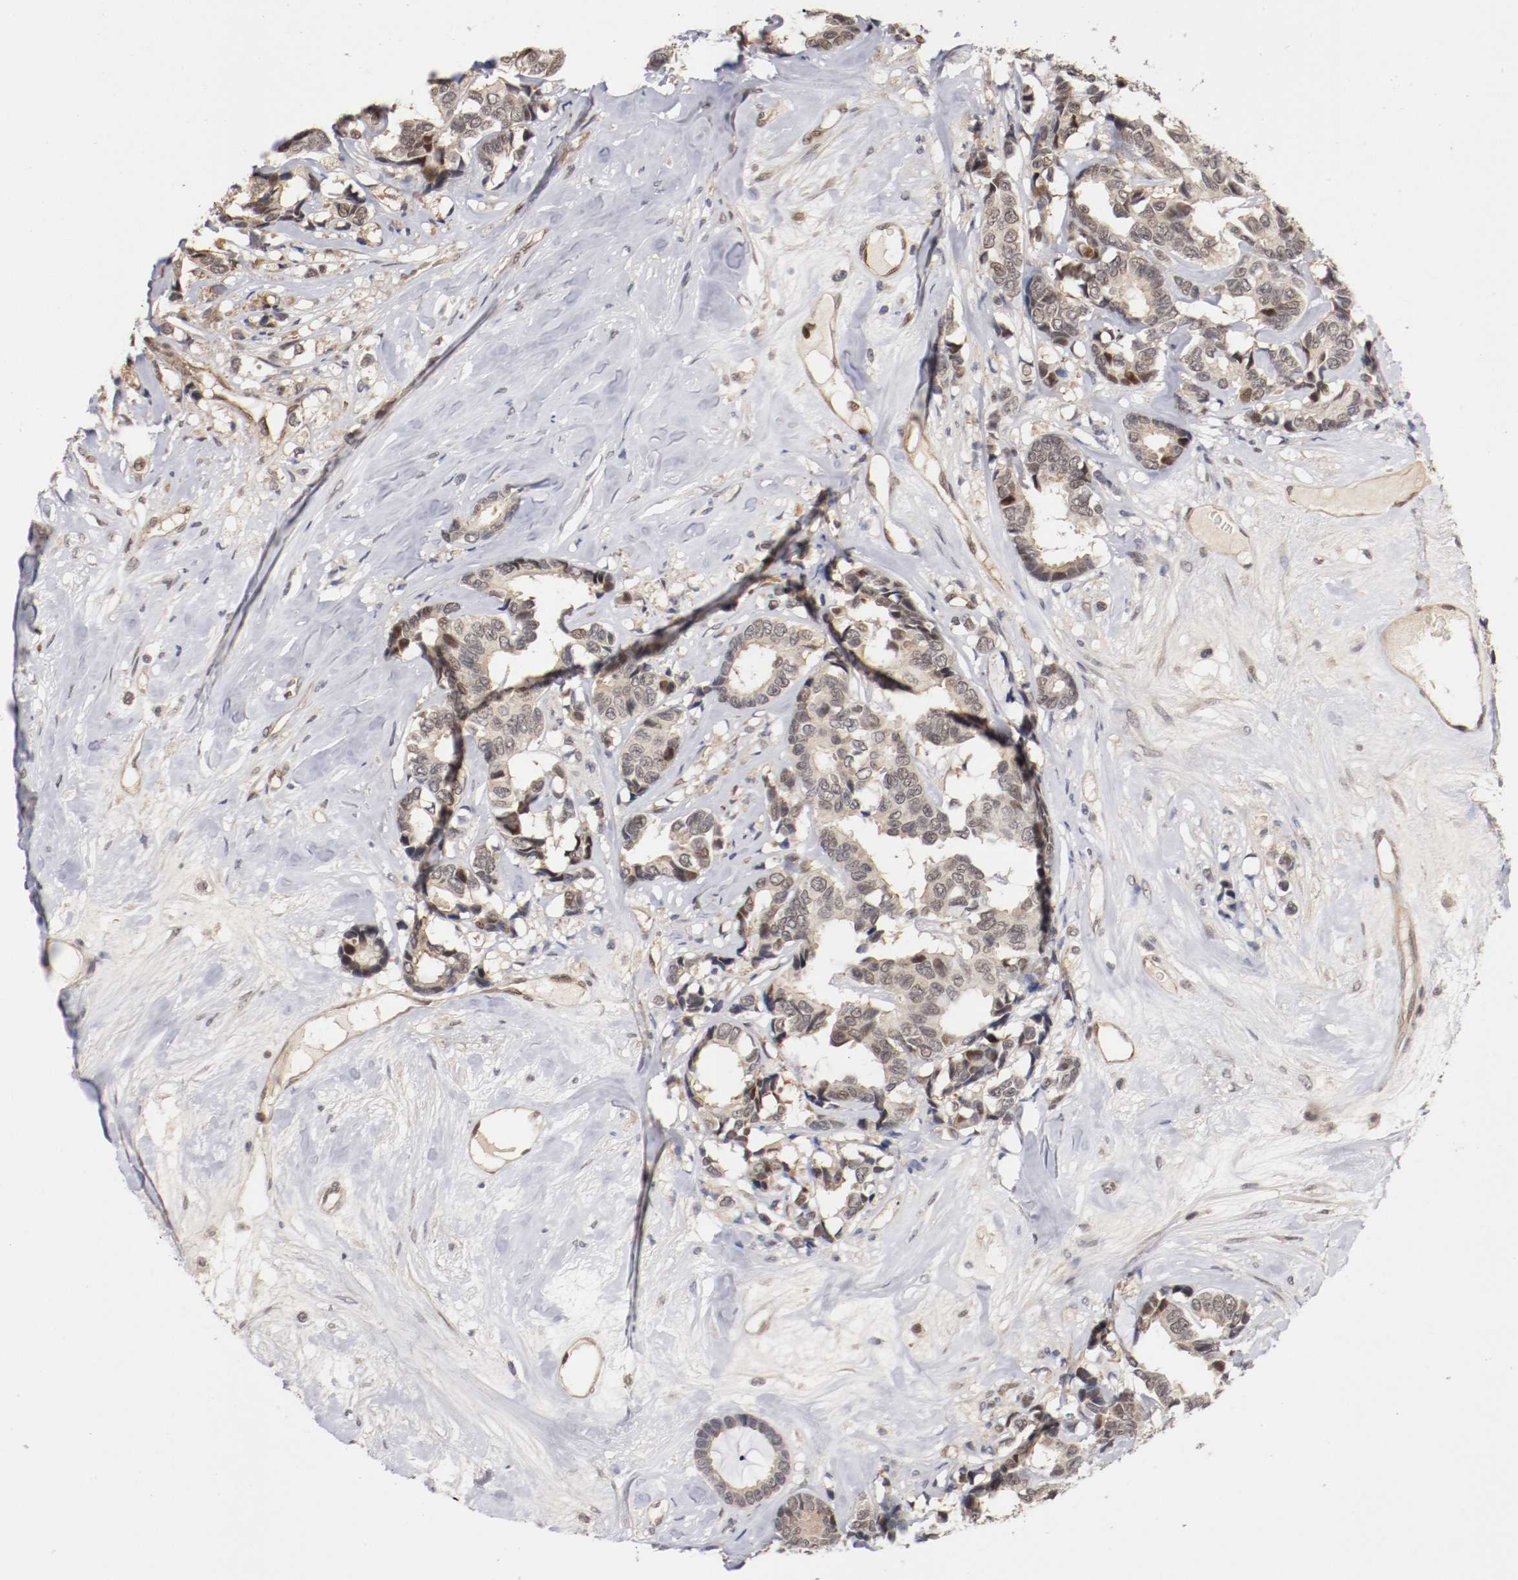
{"staining": {"intensity": "weak", "quantity": "25%-75%", "location": "cytoplasmic/membranous,nuclear"}, "tissue": "breast cancer", "cell_type": "Tumor cells", "image_type": "cancer", "snomed": [{"axis": "morphology", "description": "Duct carcinoma"}, {"axis": "topography", "description": "Breast"}], "caption": "High-magnification brightfield microscopy of infiltrating ductal carcinoma (breast) stained with DAB (3,3'-diaminobenzidine) (brown) and counterstained with hematoxylin (blue). tumor cells exhibit weak cytoplasmic/membranous and nuclear expression is present in about25%-75% of cells.", "gene": "DNMT3B", "patient": {"sex": "female", "age": 87}}